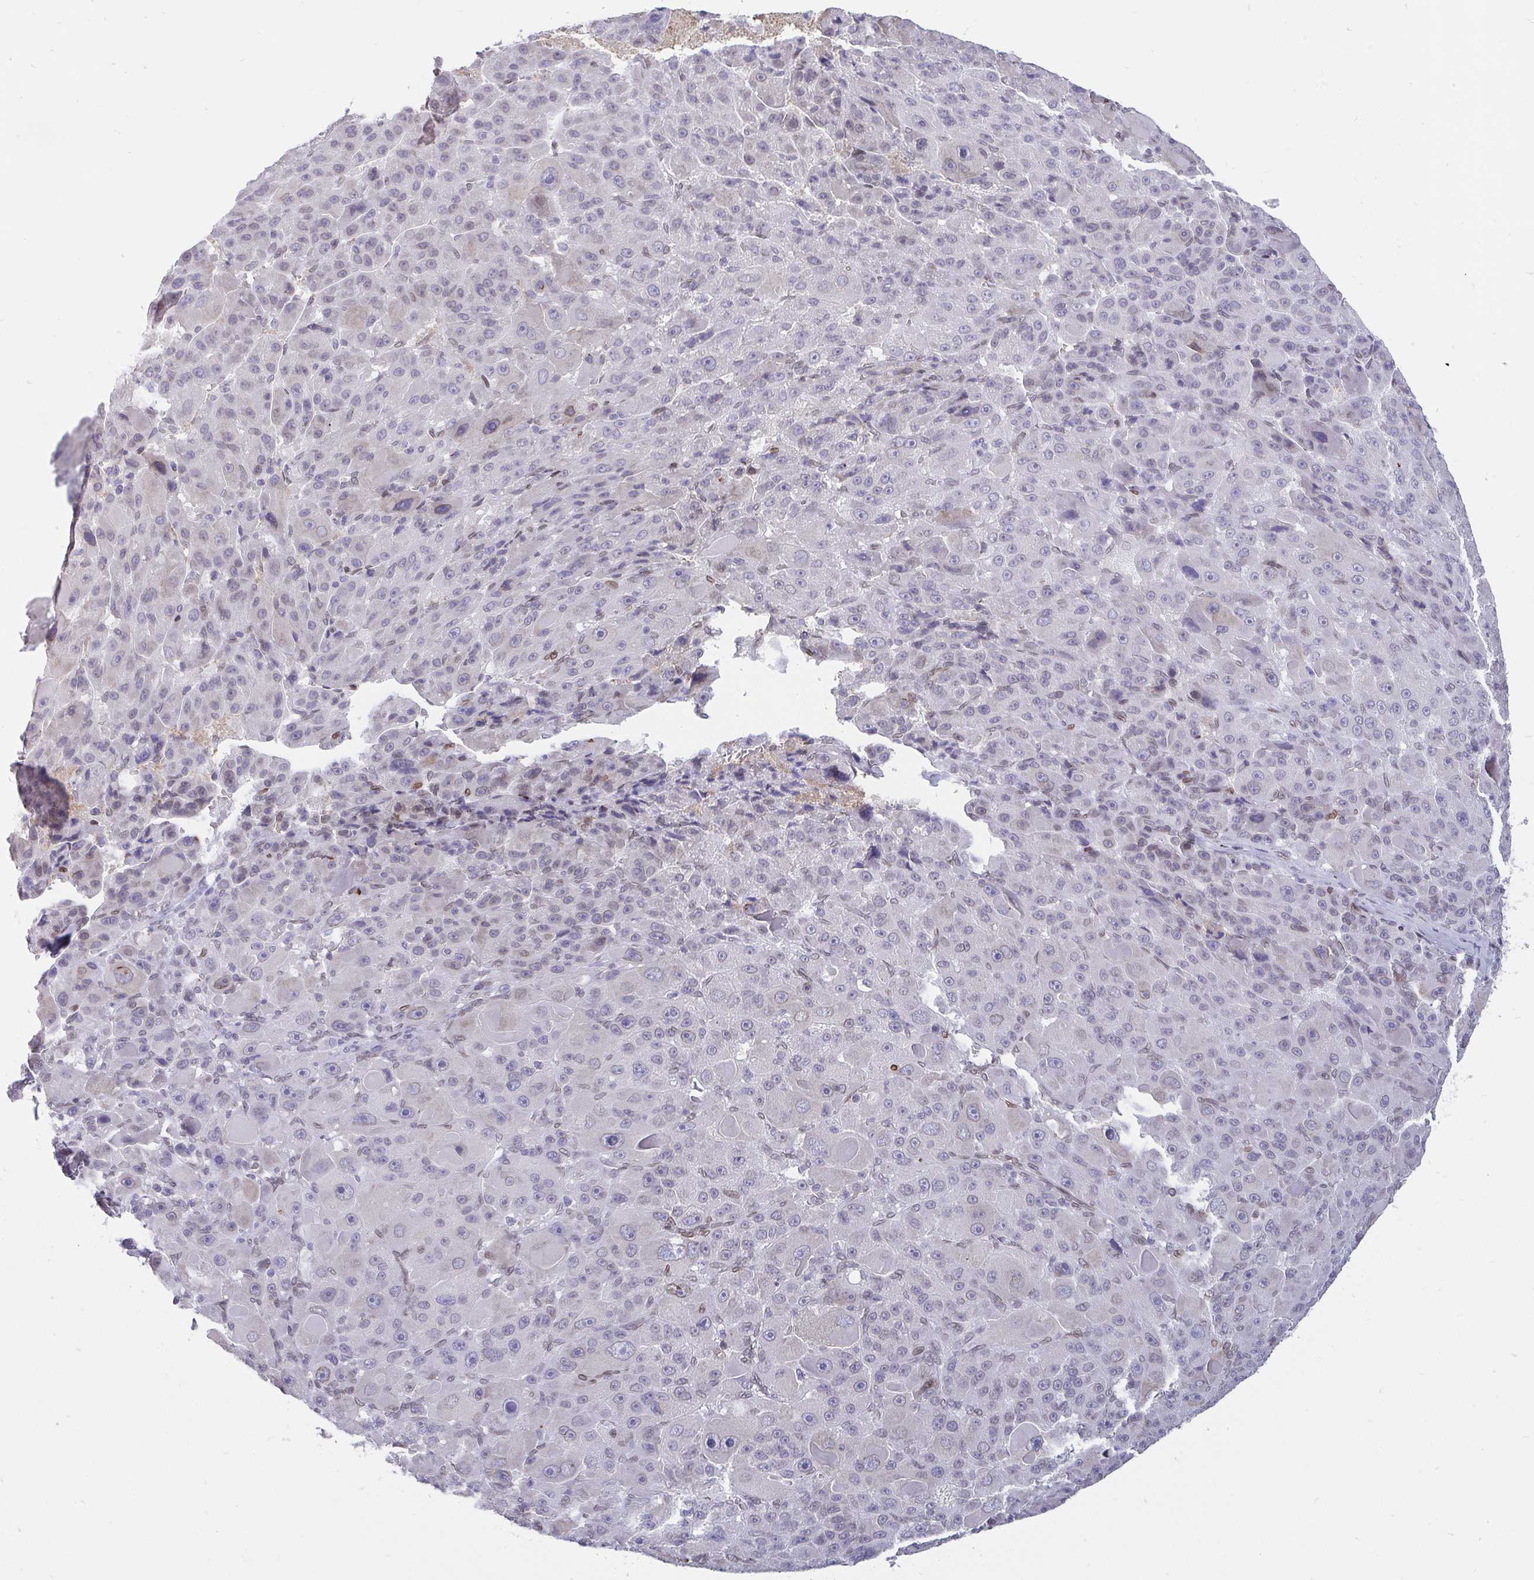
{"staining": {"intensity": "weak", "quantity": "<25%", "location": "nuclear"}, "tissue": "liver cancer", "cell_type": "Tumor cells", "image_type": "cancer", "snomed": [{"axis": "morphology", "description": "Carcinoma, Hepatocellular, NOS"}, {"axis": "topography", "description": "Liver"}], "caption": "Micrograph shows no significant protein expression in tumor cells of liver cancer.", "gene": "EMD", "patient": {"sex": "male", "age": 76}}